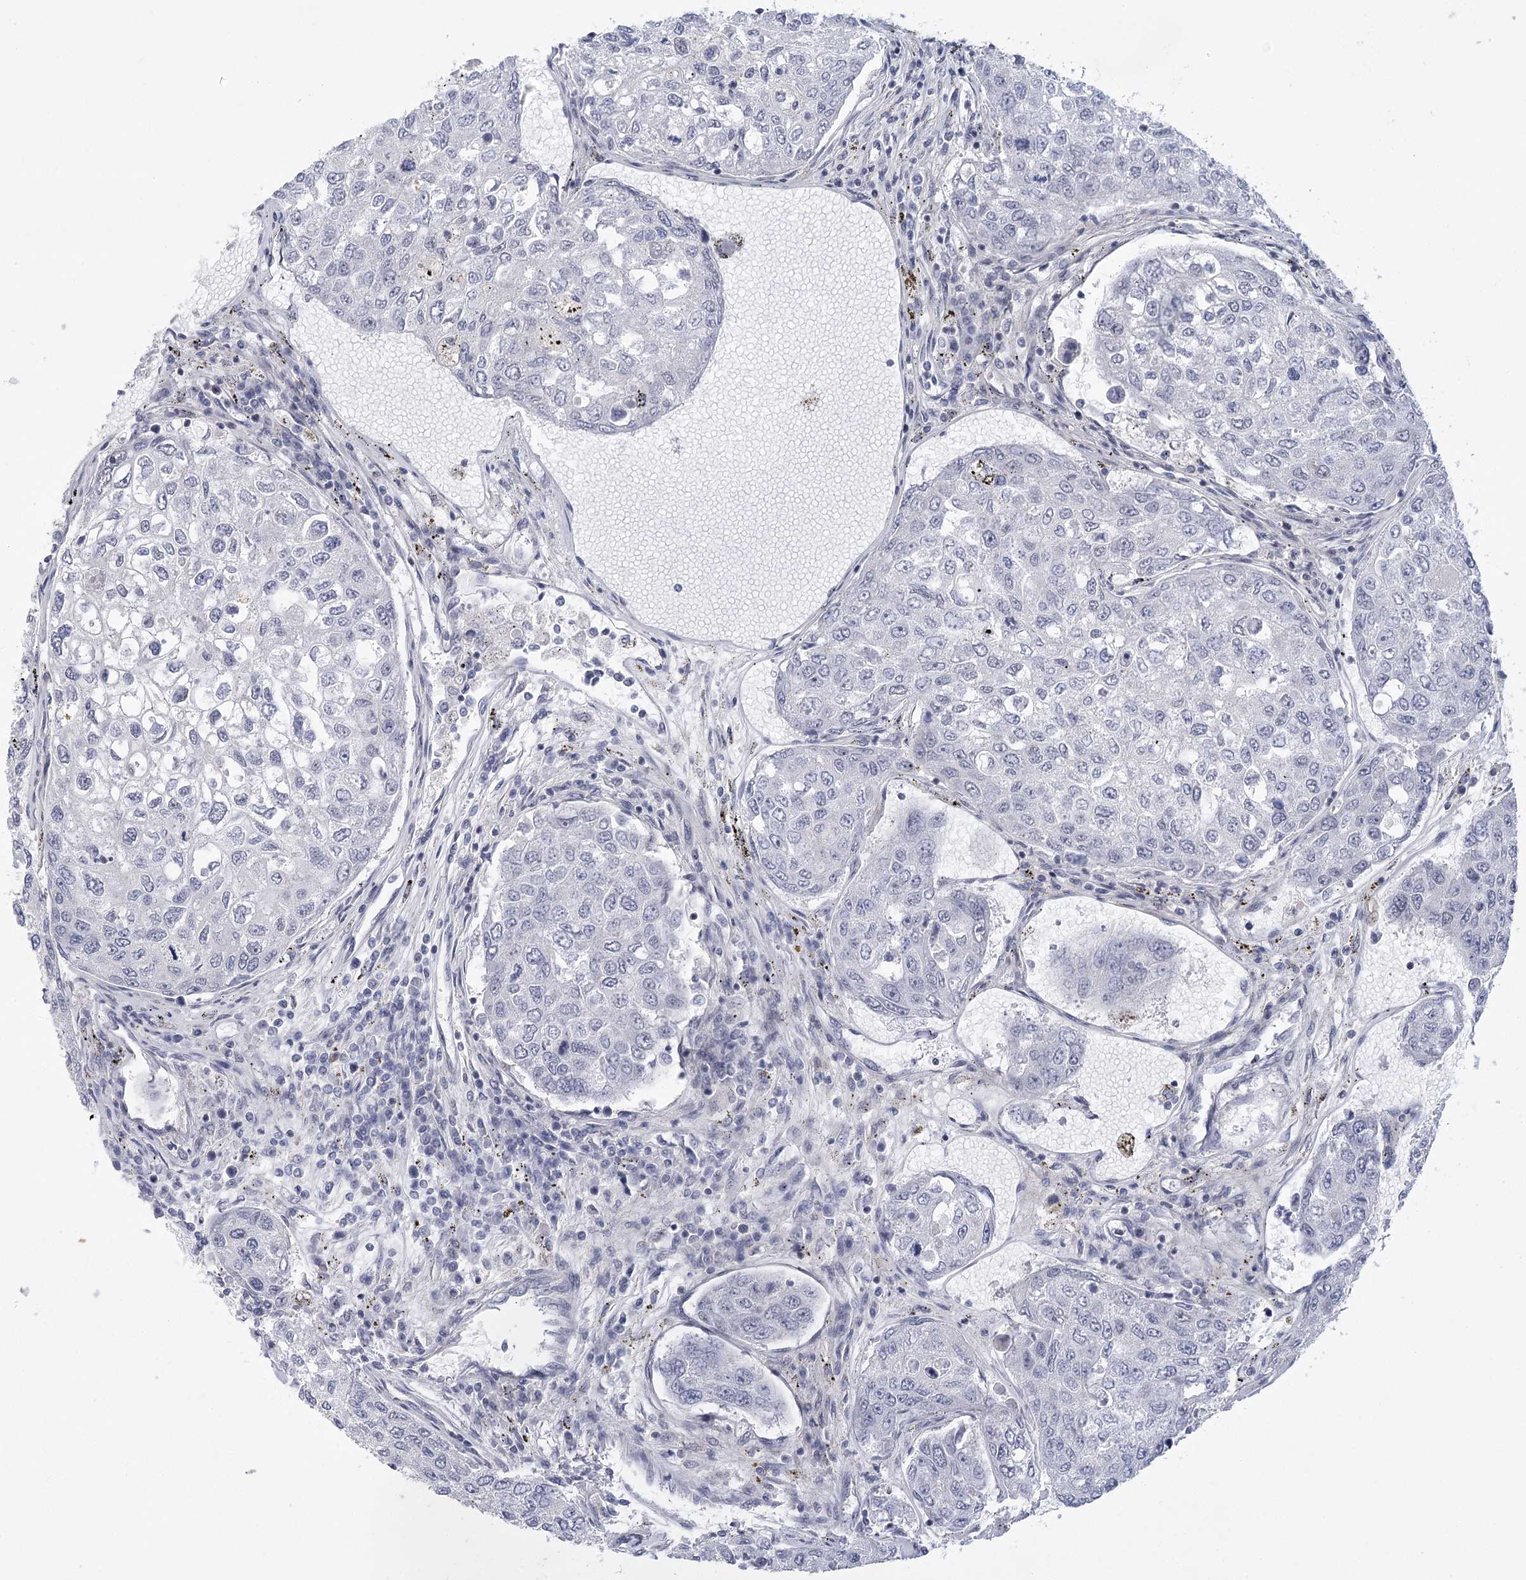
{"staining": {"intensity": "negative", "quantity": "none", "location": "none"}, "tissue": "urothelial cancer", "cell_type": "Tumor cells", "image_type": "cancer", "snomed": [{"axis": "morphology", "description": "Urothelial carcinoma, High grade"}, {"axis": "topography", "description": "Lymph node"}, {"axis": "topography", "description": "Urinary bladder"}], "caption": "High power microscopy micrograph of an IHC histopathology image of high-grade urothelial carcinoma, revealing no significant positivity in tumor cells. (IHC, brightfield microscopy, high magnification).", "gene": "FAM76B", "patient": {"sex": "male", "age": 51}}